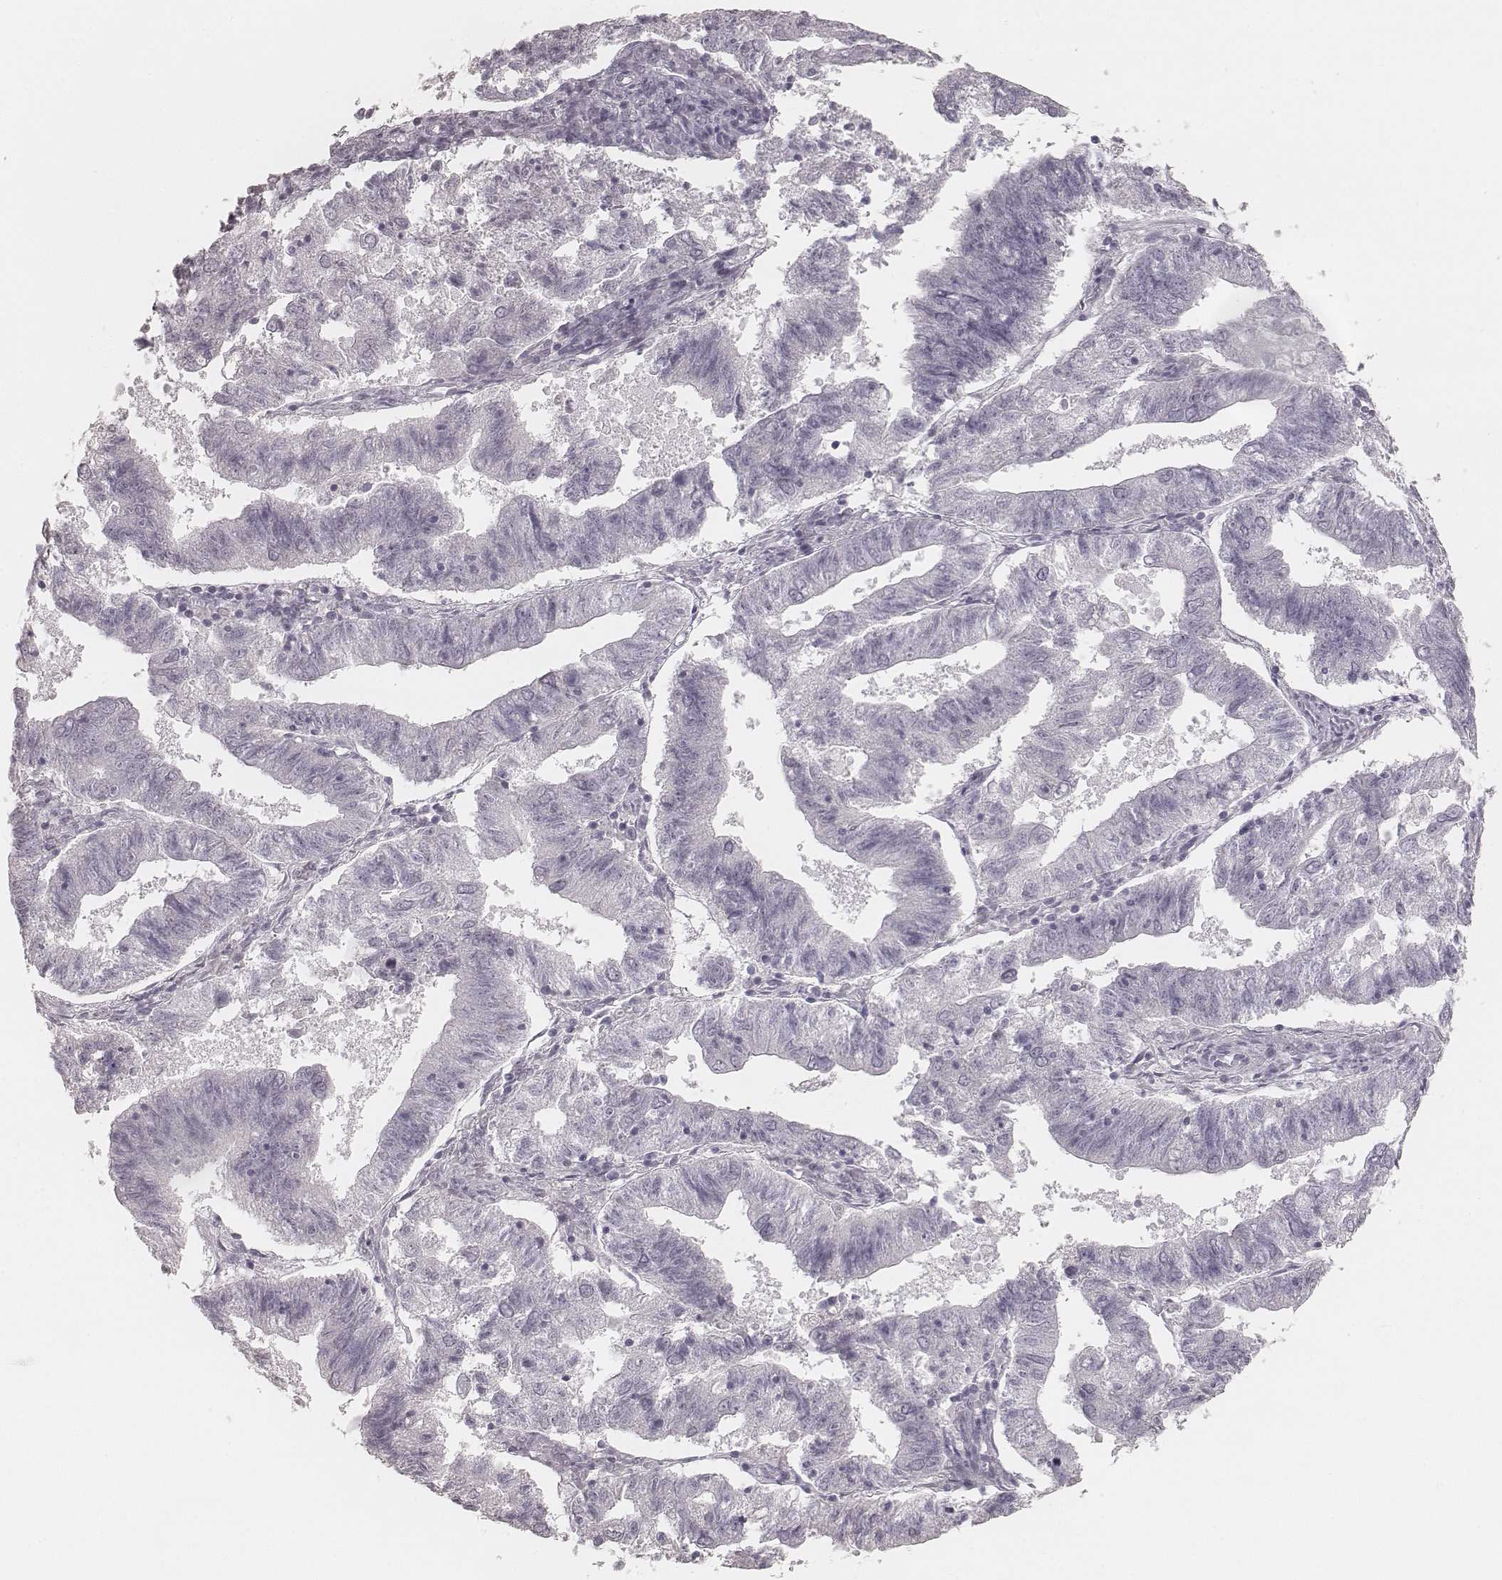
{"staining": {"intensity": "negative", "quantity": "none", "location": "none"}, "tissue": "endometrial cancer", "cell_type": "Tumor cells", "image_type": "cancer", "snomed": [{"axis": "morphology", "description": "Adenocarcinoma, NOS"}, {"axis": "topography", "description": "Endometrium"}], "caption": "The IHC photomicrograph has no significant positivity in tumor cells of endometrial adenocarcinoma tissue.", "gene": "KRT31", "patient": {"sex": "female", "age": 82}}